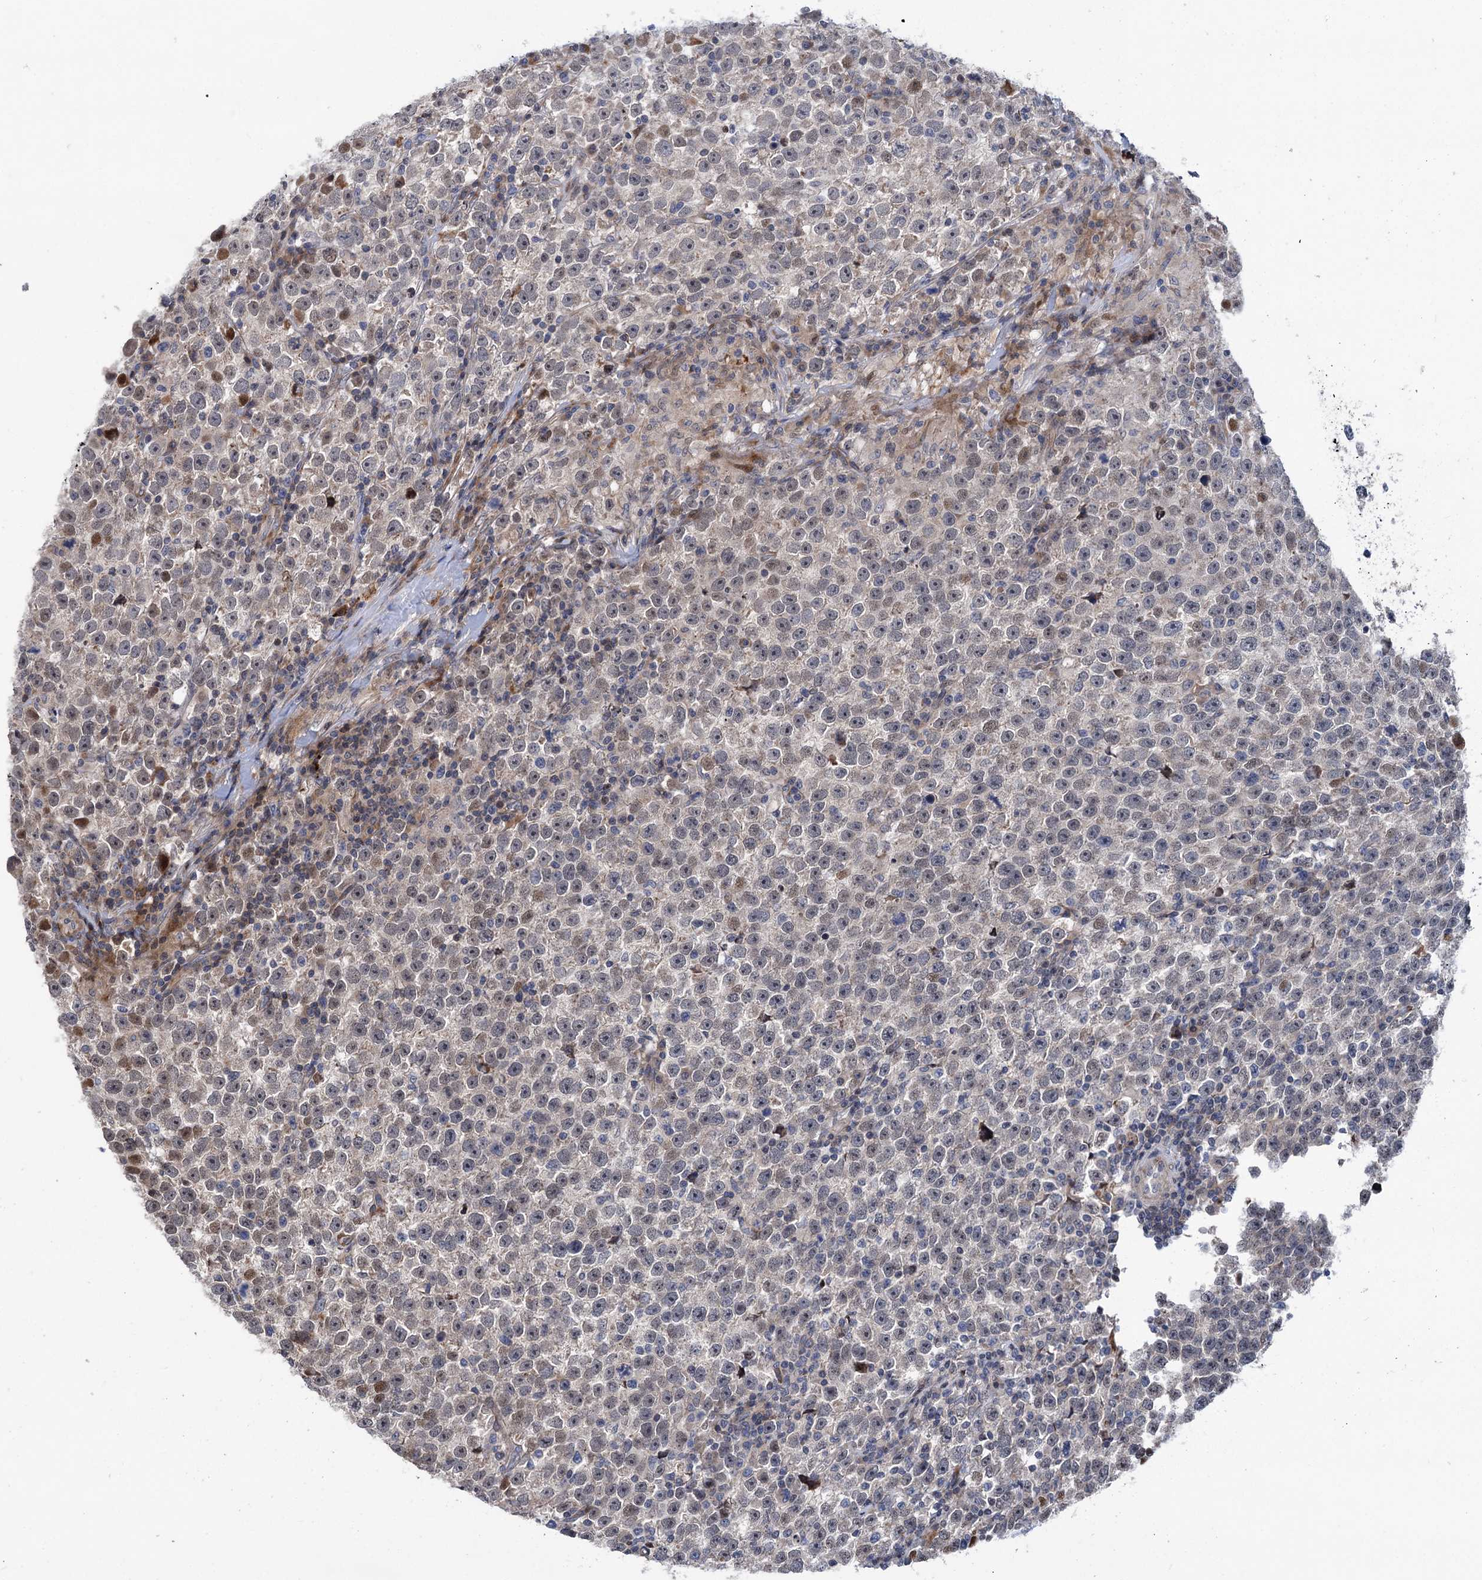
{"staining": {"intensity": "weak", "quantity": "25%-75%", "location": "cytoplasmic/membranous"}, "tissue": "testis cancer", "cell_type": "Tumor cells", "image_type": "cancer", "snomed": [{"axis": "morphology", "description": "Normal tissue, NOS"}, {"axis": "morphology", "description": "Seminoma, NOS"}, {"axis": "topography", "description": "Testis"}], "caption": "Testis cancer (seminoma) stained with a protein marker reveals weak staining in tumor cells.", "gene": "UBR1", "patient": {"sex": "male", "age": 43}}